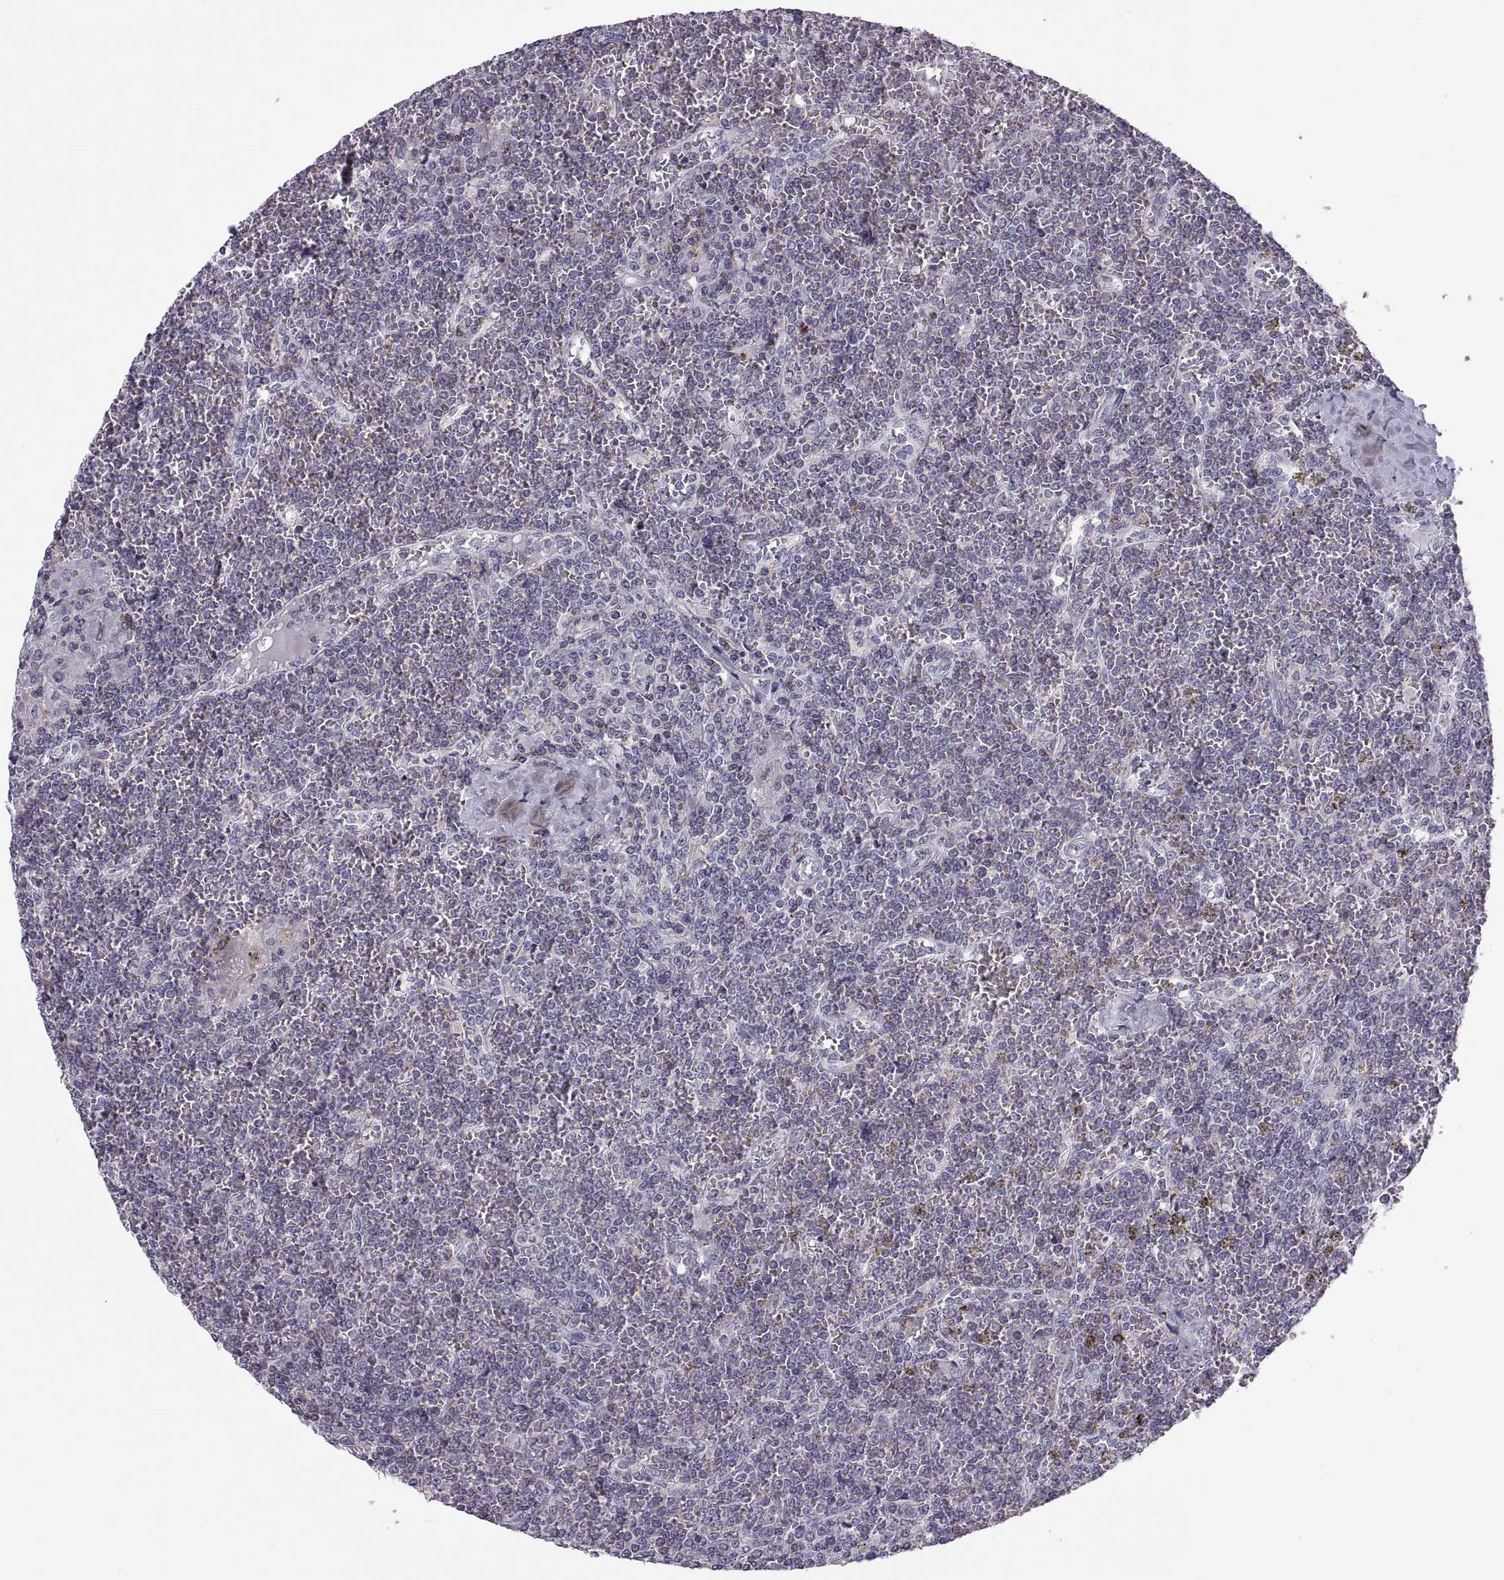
{"staining": {"intensity": "negative", "quantity": "none", "location": "none"}, "tissue": "lymphoma", "cell_type": "Tumor cells", "image_type": "cancer", "snomed": [{"axis": "morphology", "description": "Malignant lymphoma, non-Hodgkin's type, Low grade"}, {"axis": "topography", "description": "Spleen"}], "caption": "IHC image of human lymphoma stained for a protein (brown), which demonstrates no staining in tumor cells.", "gene": "TTC21A", "patient": {"sex": "female", "age": 19}}